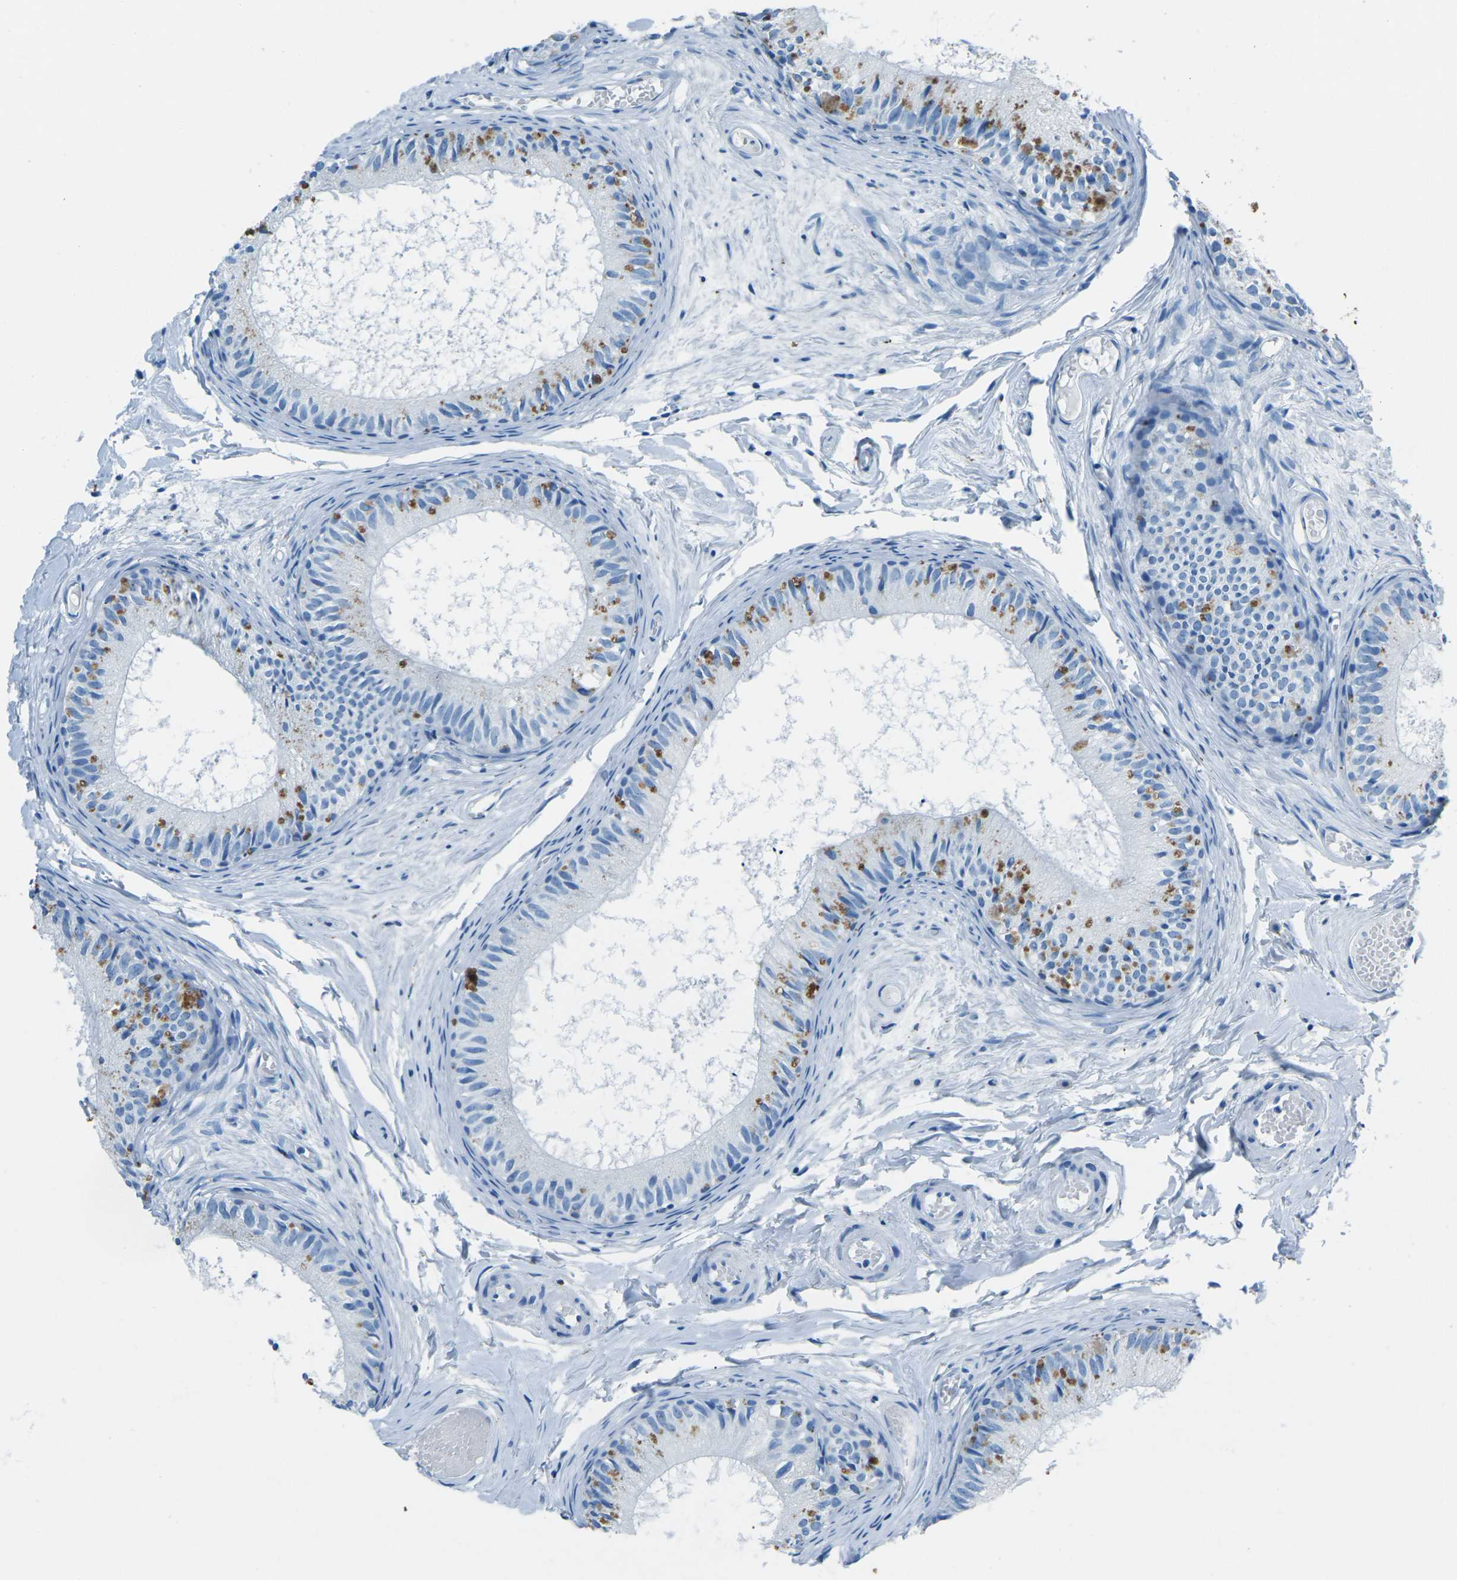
{"staining": {"intensity": "moderate", "quantity": "<25%", "location": "cytoplasmic/membranous"}, "tissue": "epididymis", "cell_type": "Glandular cells", "image_type": "normal", "snomed": [{"axis": "morphology", "description": "Normal tissue, NOS"}, {"axis": "topography", "description": "Epididymis"}], "caption": "Epididymis stained for a protein (brown) displays moderate cytoplasmic/membranous positive positivity in about <25% of glandular cells.", "gene": "MYH8", "patient": {"sex": "male", "age": 46}}